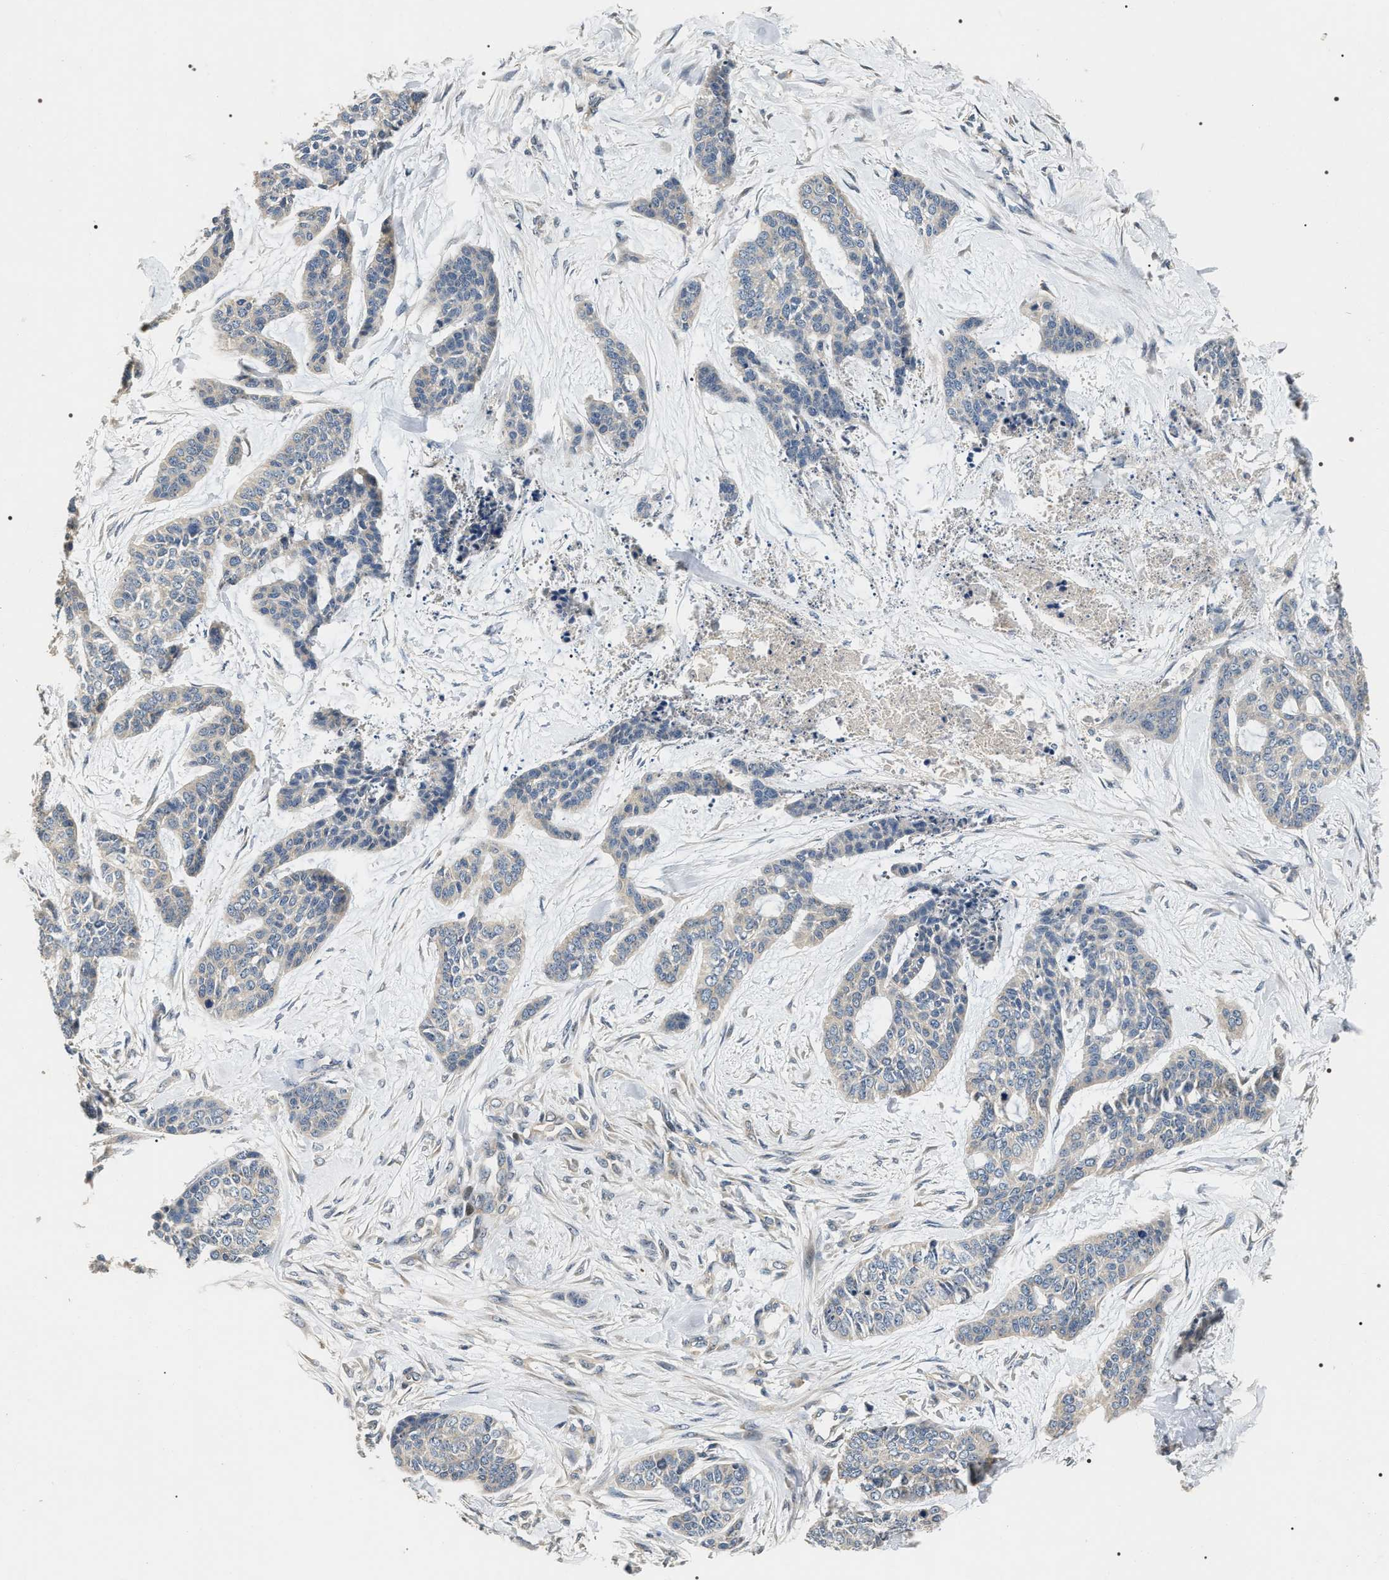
{"staining": {"intensity": "negative", "quantity": "none", "location": "none"}, "tissue": "skin cancer", "cell_type": "Tumor cells", "image_type": "cancer", "snomed": [{"axis": "morphology", "description": "Basal cell carcinoma"}, {"axis": "topography", "description": "Skin"}], "caption": "This is an immunohistochemistry histopathology image of skin cancer (basal cell carcinoma). There is no positivity in tumor cells.", "gene": "IFT81", "patient": {"sex": "female", "age": 64}}